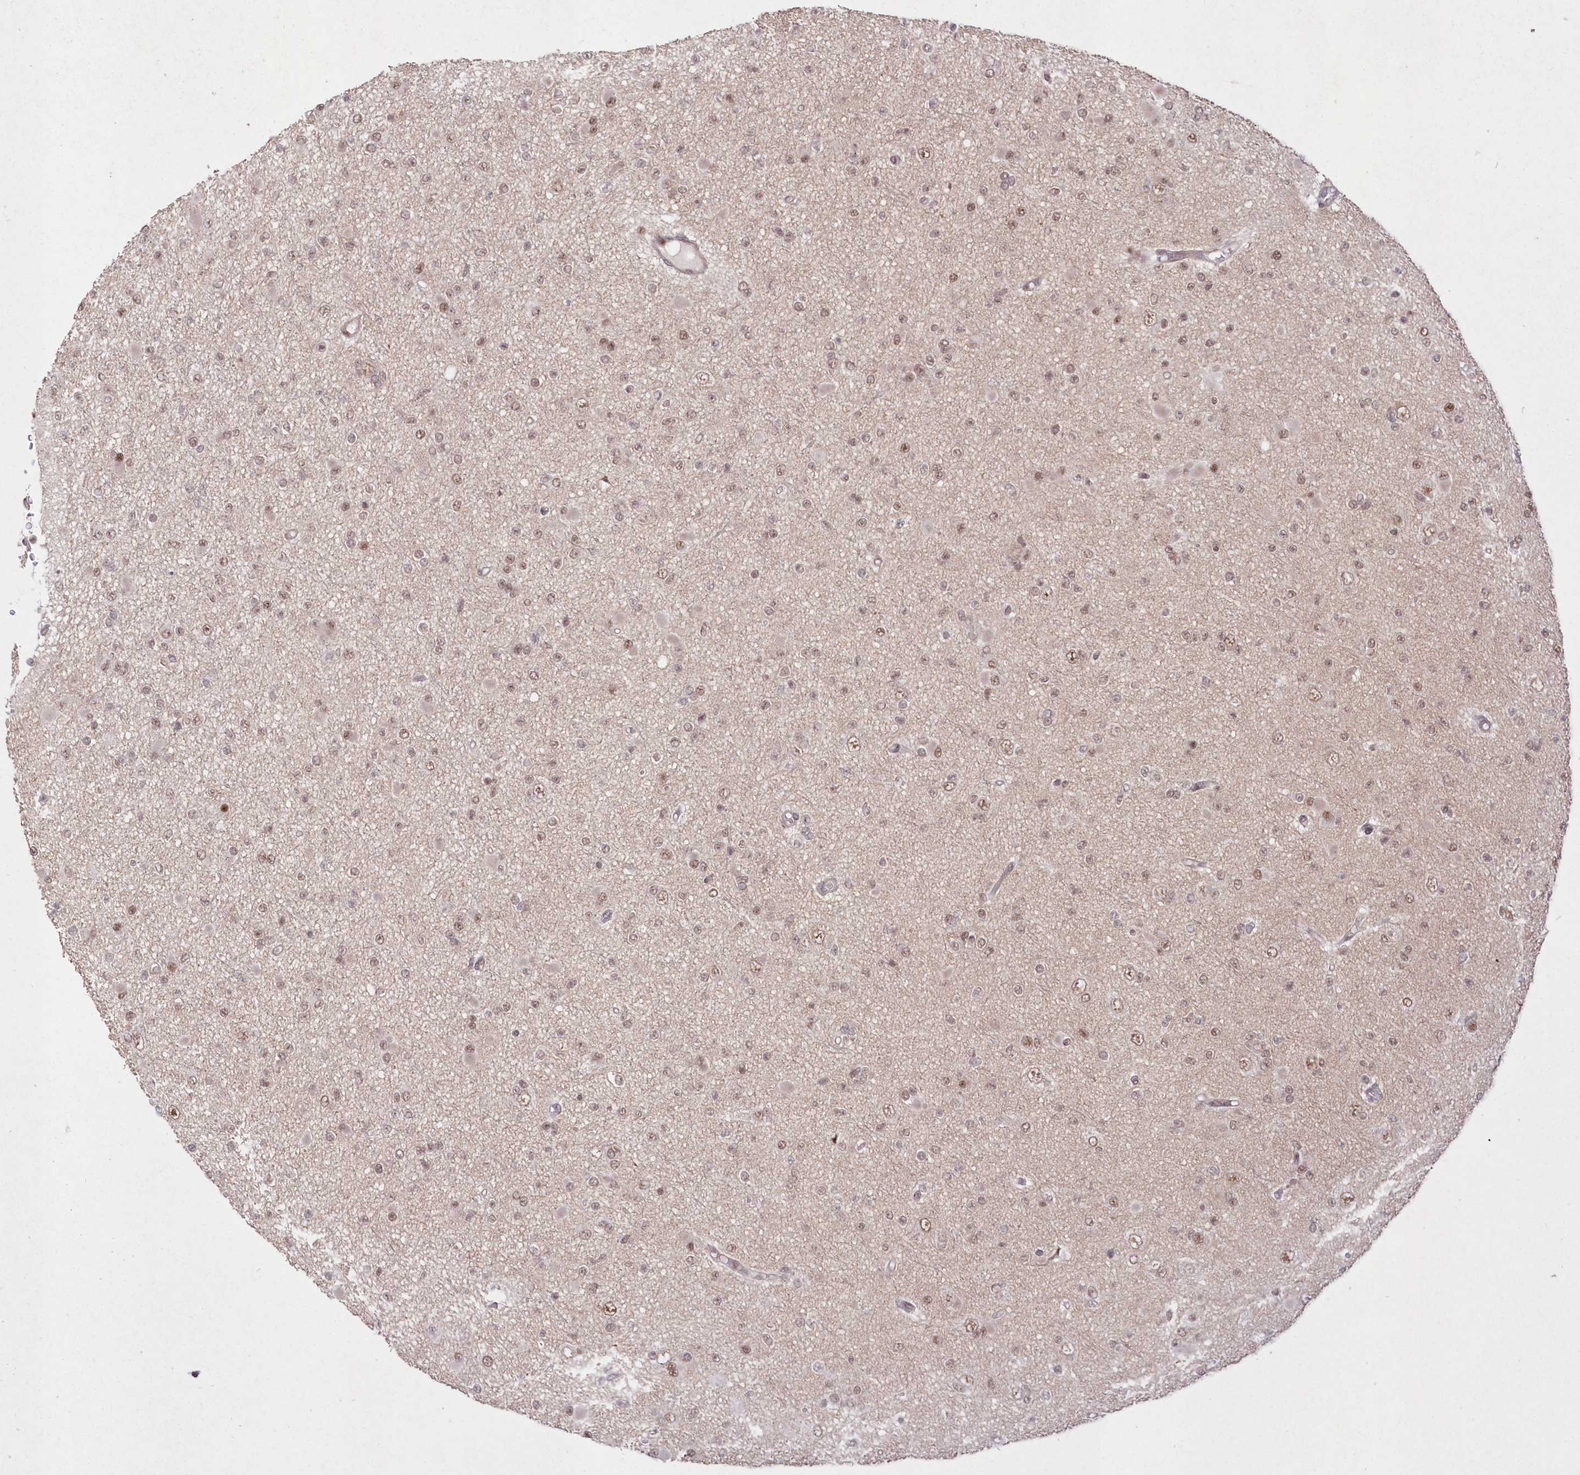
{"staining": {"intensity": "weak", "quantity": ">75%", "location": "nuclear"}, "tissue": "glioma", "cell_type": "Tumor cells", "image_type": "cancer", "snomed": [{"axis": "morphology", "description": "Glioma, malignant, Low grade"}, {"axis": "topography", "description": "Brain"}], "caption": "An immunohistochemistry (IHC) histopathology image of tumor tissue is shown. Protein staining in brown shows weak nuclear positivity in malignant glioma (low-grade) within tumor cells. (brown staining indicates protein expression, while blue staining denotes nuclei).", "gene": "WBP1L", "patient": {"sex": "female", "age": 22}}